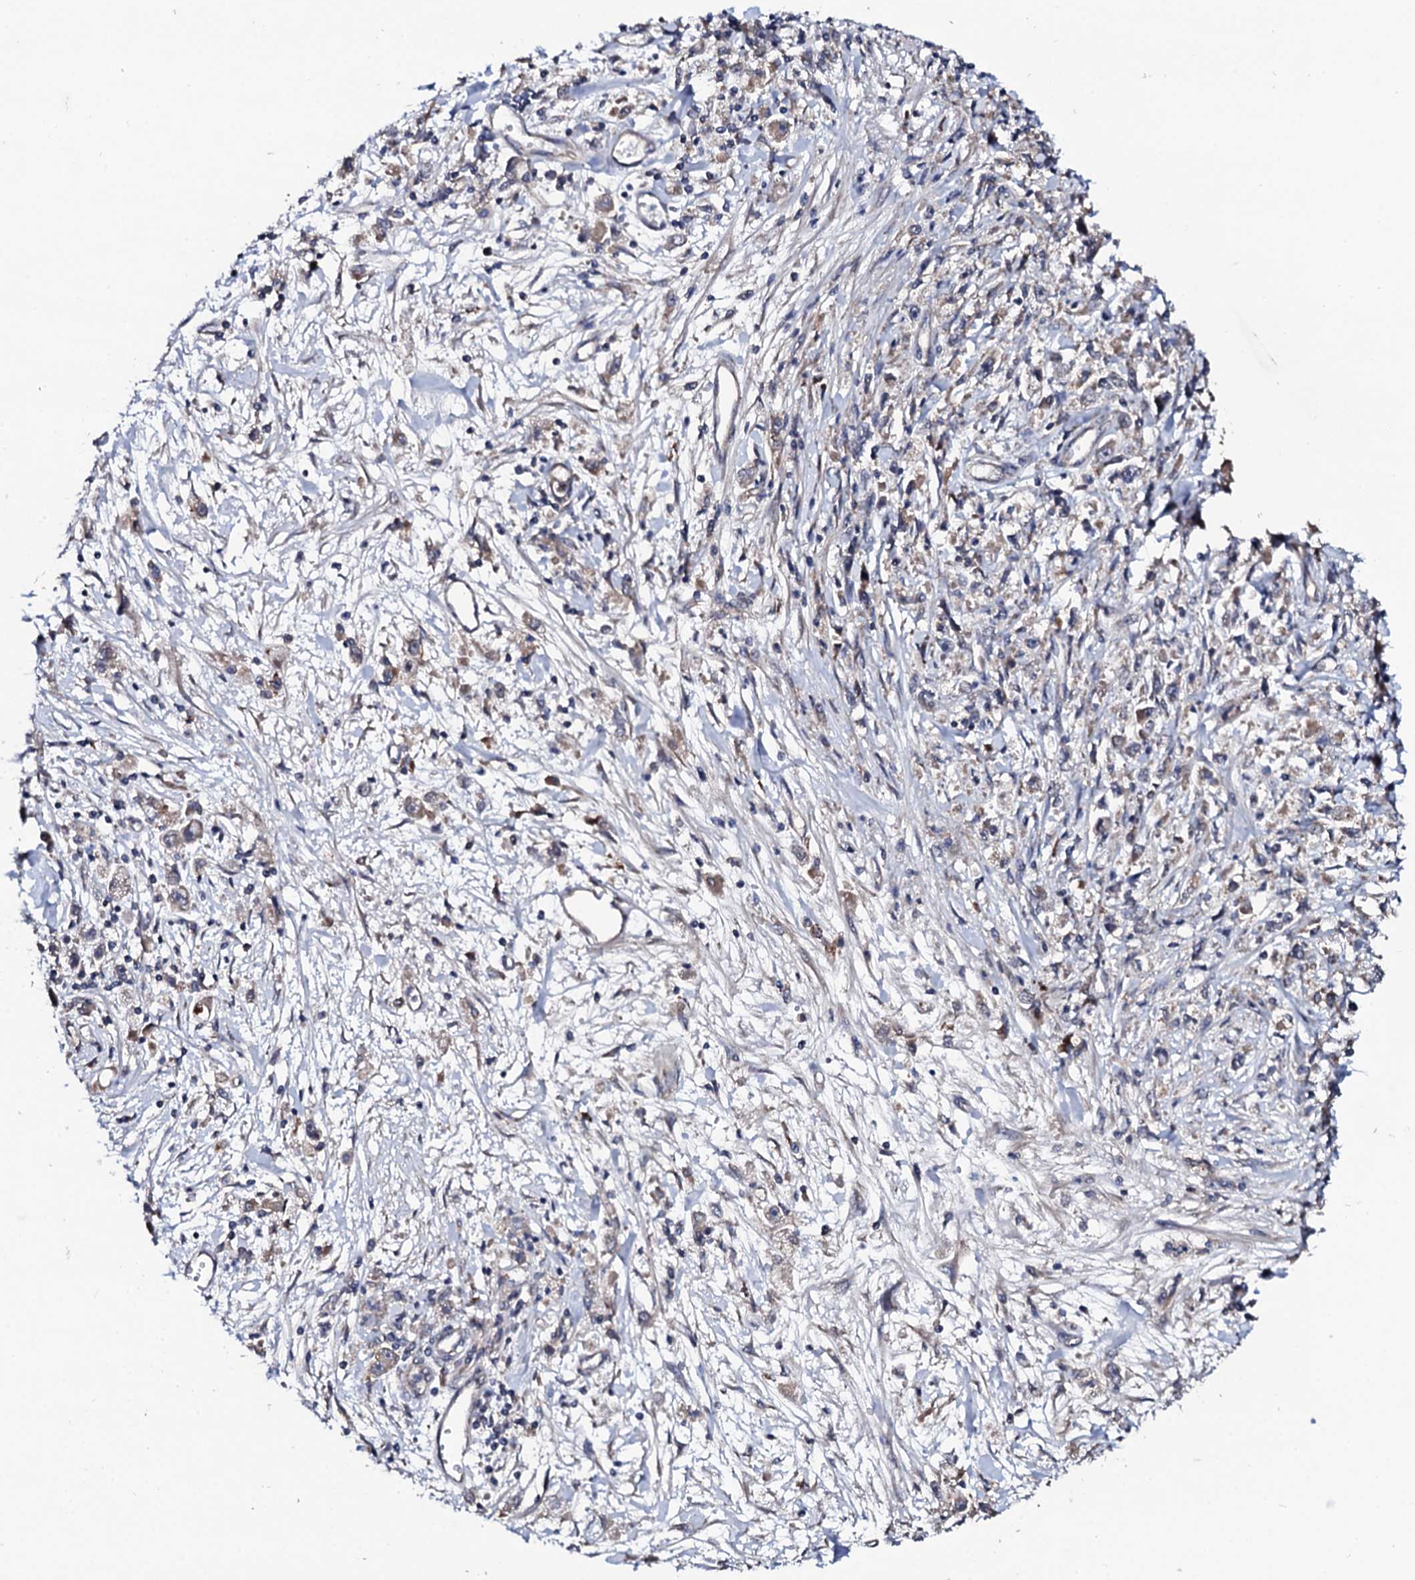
{"staining": {"intensity": "weak", "quantity": "25%-75%", "location": "cytoplasmic/membranous"}, "tissue": "stomach cancer", "cell_type": "Tumor cells", "image_type": "cancer", "snomed": [{"axis": "morphology", "description": "Adenocarcinoma, NOS"}, {"axis": "topography", "description": "Stomach"}], "caption": "DAB (3,3'-diaminobenzidine) immunohistochemical staining of human adenocarcinoma (stomach) exhibits weak cytoplasmic/membranous protein staining in approximately 25%-75% of tumor cells. Using DAB (3,3'-diaminobenzidine) (brown) and hematoxylin (blue) stains, captured at high magnification using brightfield microscopy.", "gene": "IP6K1", "patient": {"sex": "female", "age": 59}}